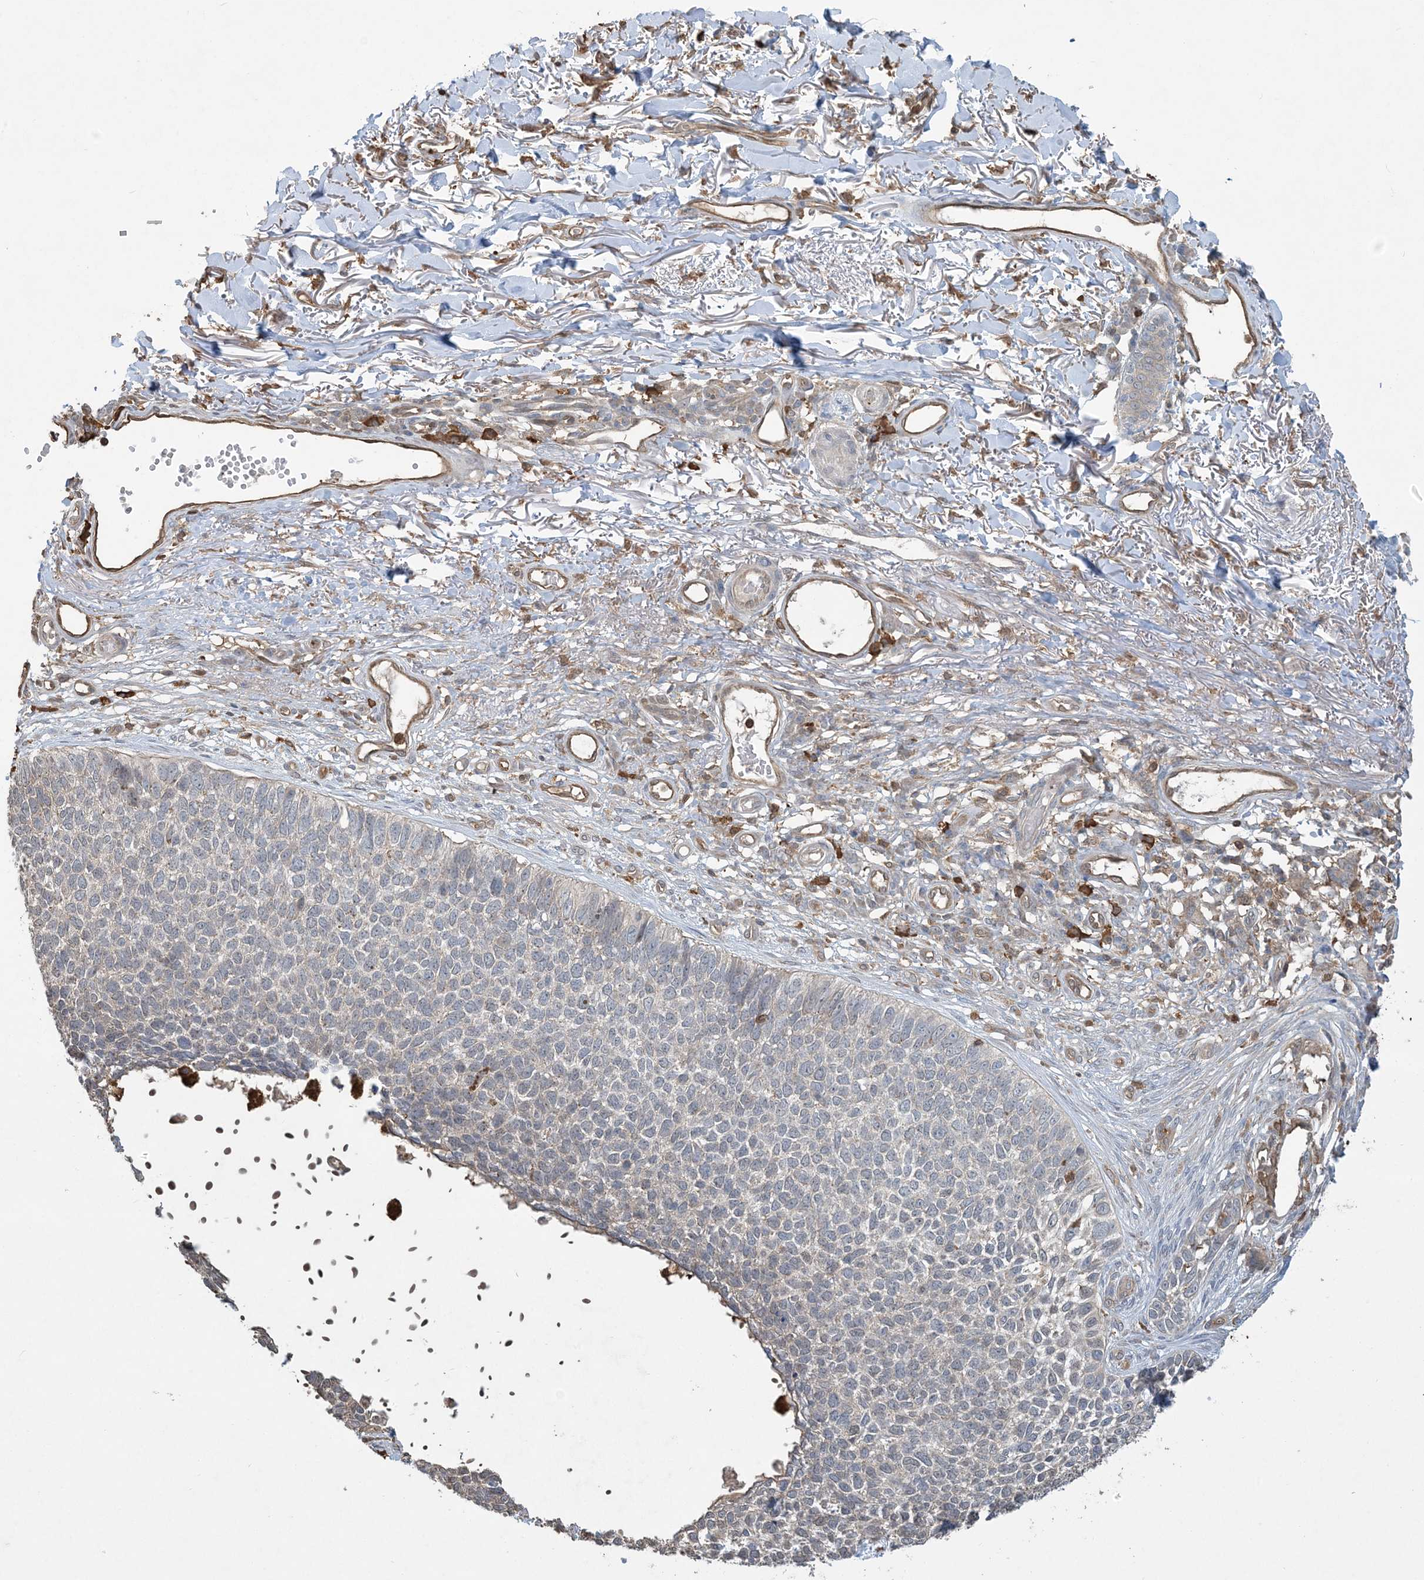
{"staining": {"intensity": "negative", "quantity": "none", "location": "none"}, "tissue": "skin cancer", "cell_type": "Tumor cells", "image_type": "cancer", "snomed": [{"axis": "morphology", "description": "Basal cell carcinoma"}, {"axis": "topography", "description": "Skin"}], "caption": "Immunohistochemical staining of skin cancer (basal cell carcinoma) displays no significant staining in tumor cells.", "gene": "TMSB4X", "patient": {"sex": "female", "age": 84}}